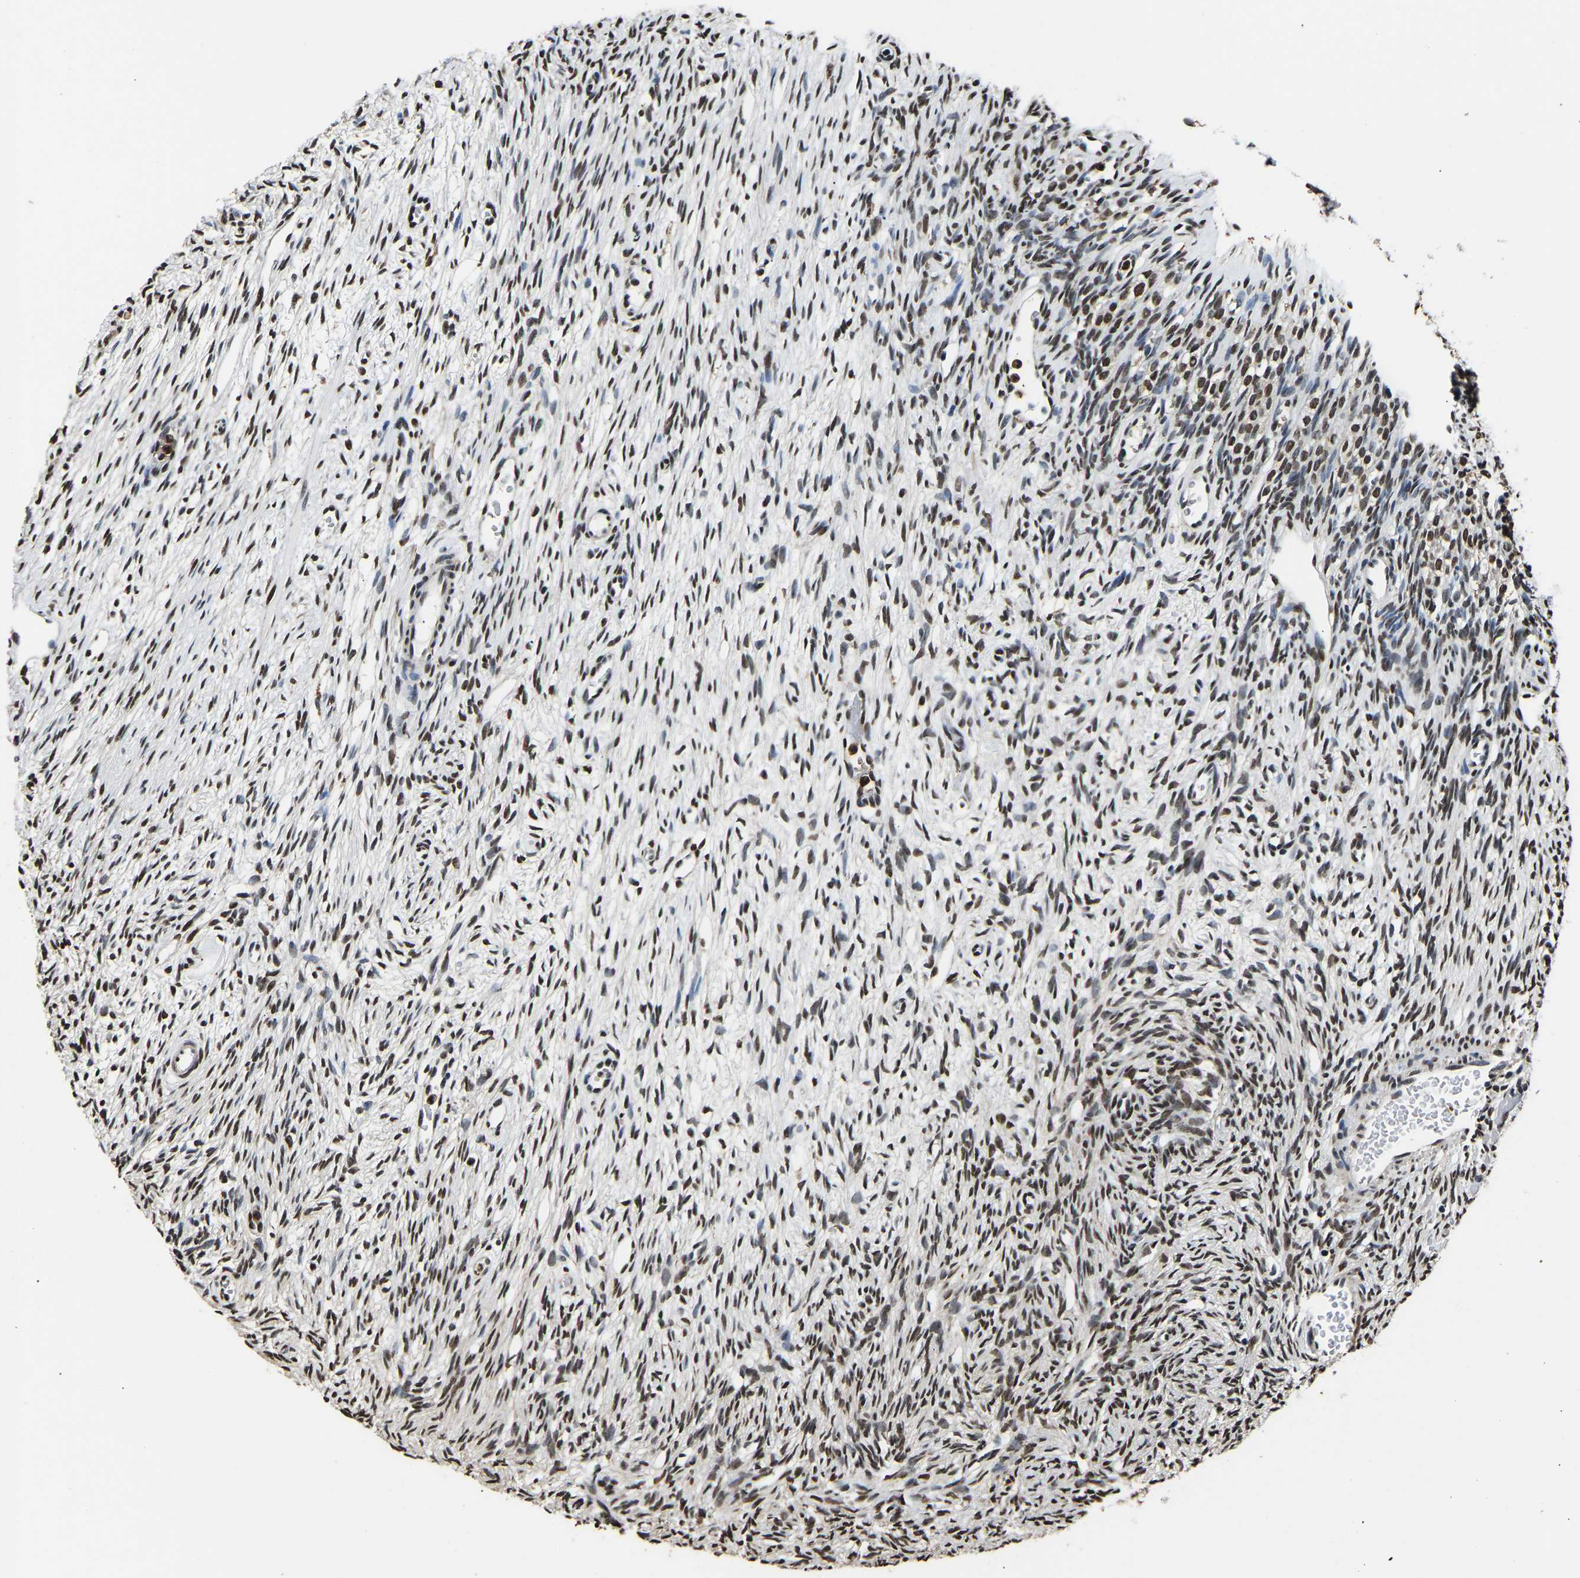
{"staining": {"intensity": "strong", "quantity": ">75%", "location": "nuclear"}, "tissue": "ovary", "cell_type": "Follicle cells", "image_type": "normal", "snomed": [{"axis": "morphology", "description": "Normal tissue, NOS"}, {"axis": "topography", "description": "Ovary"}], "caption": "IHC (DAB (3,3'-diaminobenzidine)) staining of benign ovary demonstrates strong nuclear protein positivity in about >75% of follicle cells.", "gene": "SAFB", "patient": {"sex": "female", "age": 33}}